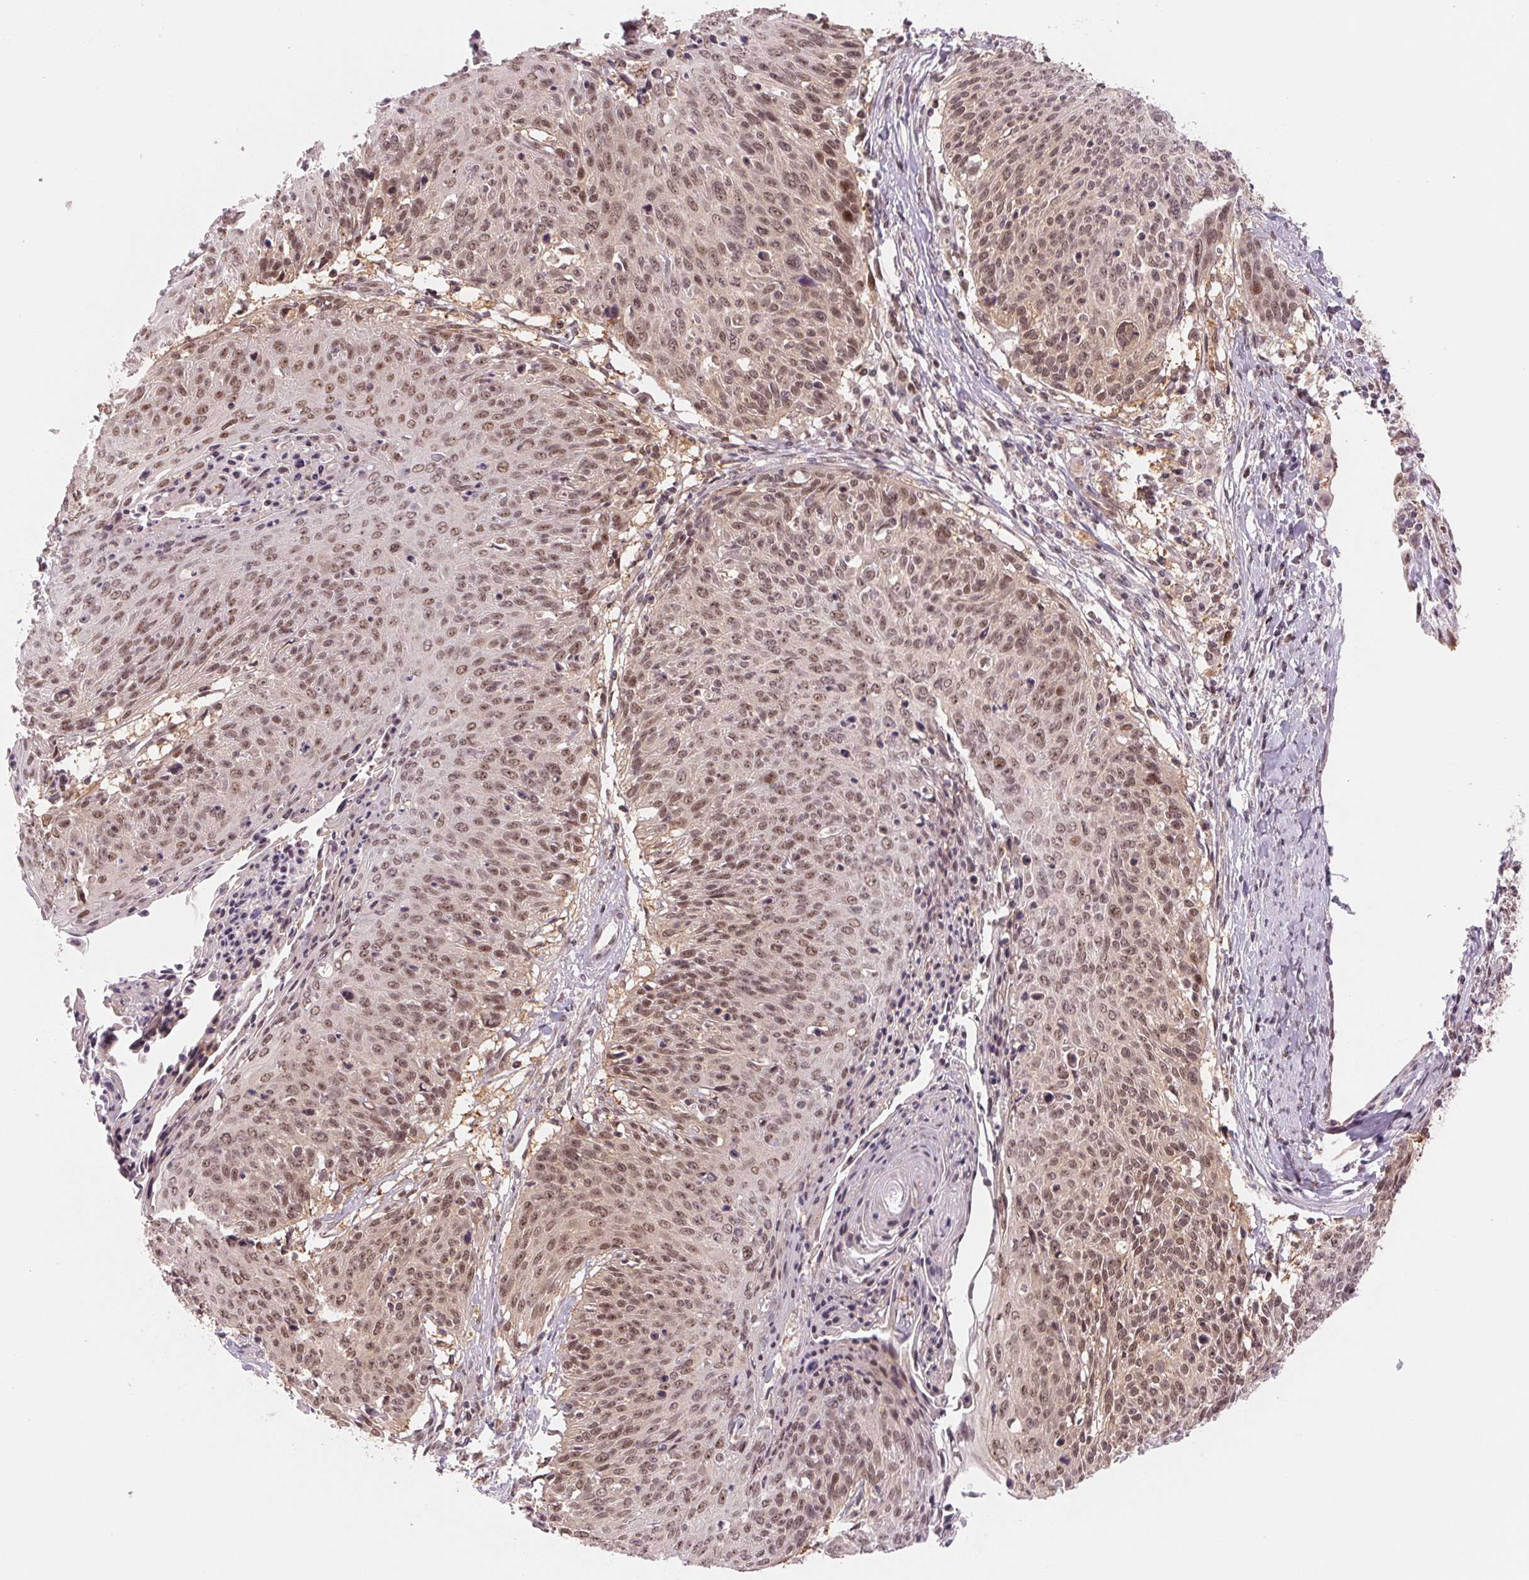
{"staining": {"intensity": "moderate", "quantity": ">75%", "location": "nuclear"}, "tissue": "cervical cancer", "cell_type": "Tumor cells", "image_type": "cancer", "snomed": [{"axis": "morphology", "description": "Squamous cell carcinoma, NOS"}, {"axis": "topography", "description": "Cervix"}], "caption": "The histopathology image exhibits a brown stain indicating the presence of a protein in the nuclear of tumor cells in cervical squamous cell carcinoma.", "gene": "DNAJB6", "patient": {"sex": "female", "age": 45}}